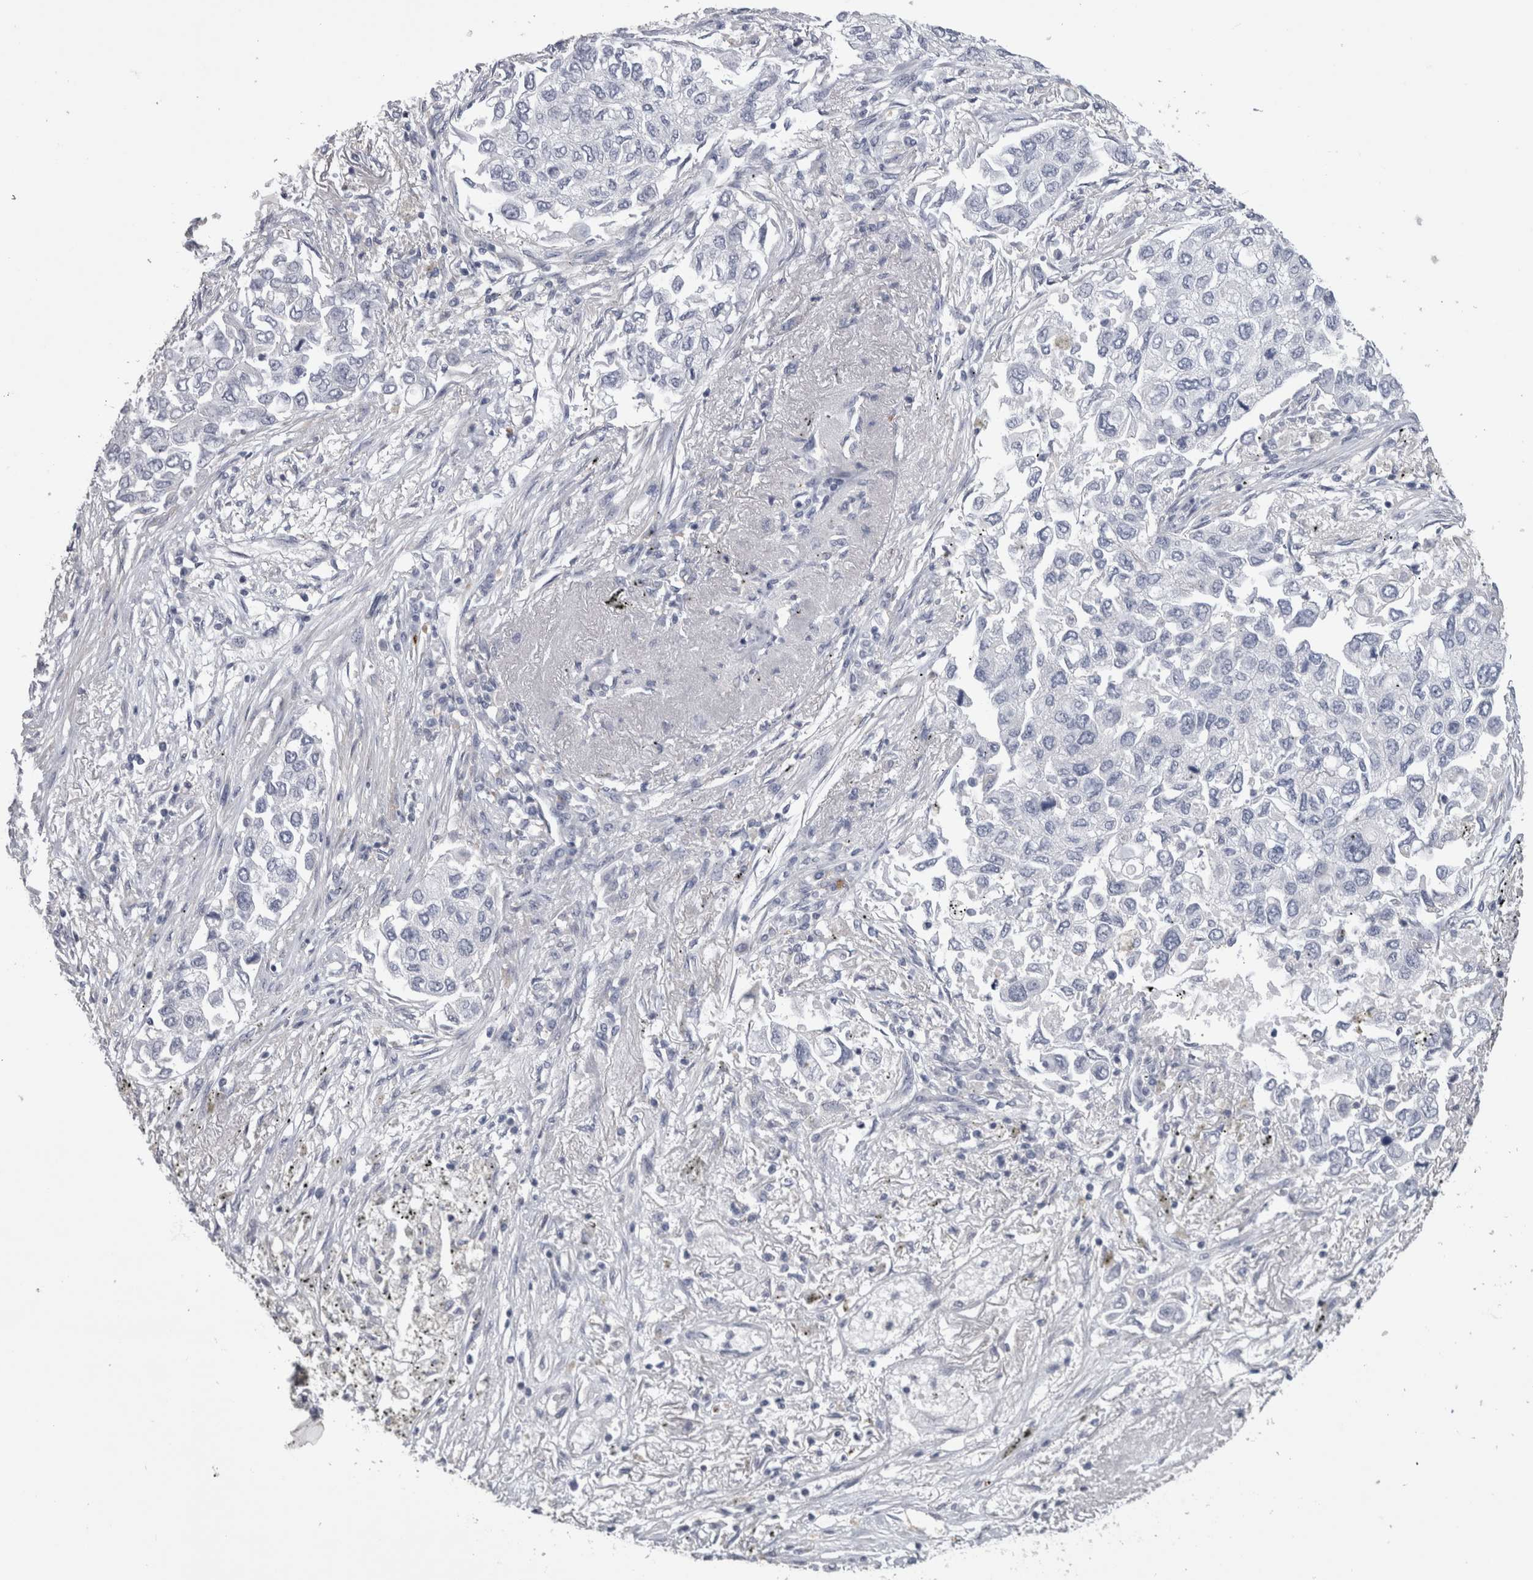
{"staining": {"intensity": "negative", "quantity": "none", "location": "none"}, "tissue": "lung cancer", "cell_type": "Tumor cells", "image_type": "cancer", "snomed": [{"axis": "morphology", "description": "Inflammation, NOS"}, {"axis": "morphology", "description": "Adenocarcinoma, NOS"}, {"axis": "topography", "description": "Lung"}], "caption": "Tumor cells show no significant staining in lung cancer (adenocarcinoma).", "gene": "IL33", "patient": {"sex": "male", "age": 63}}